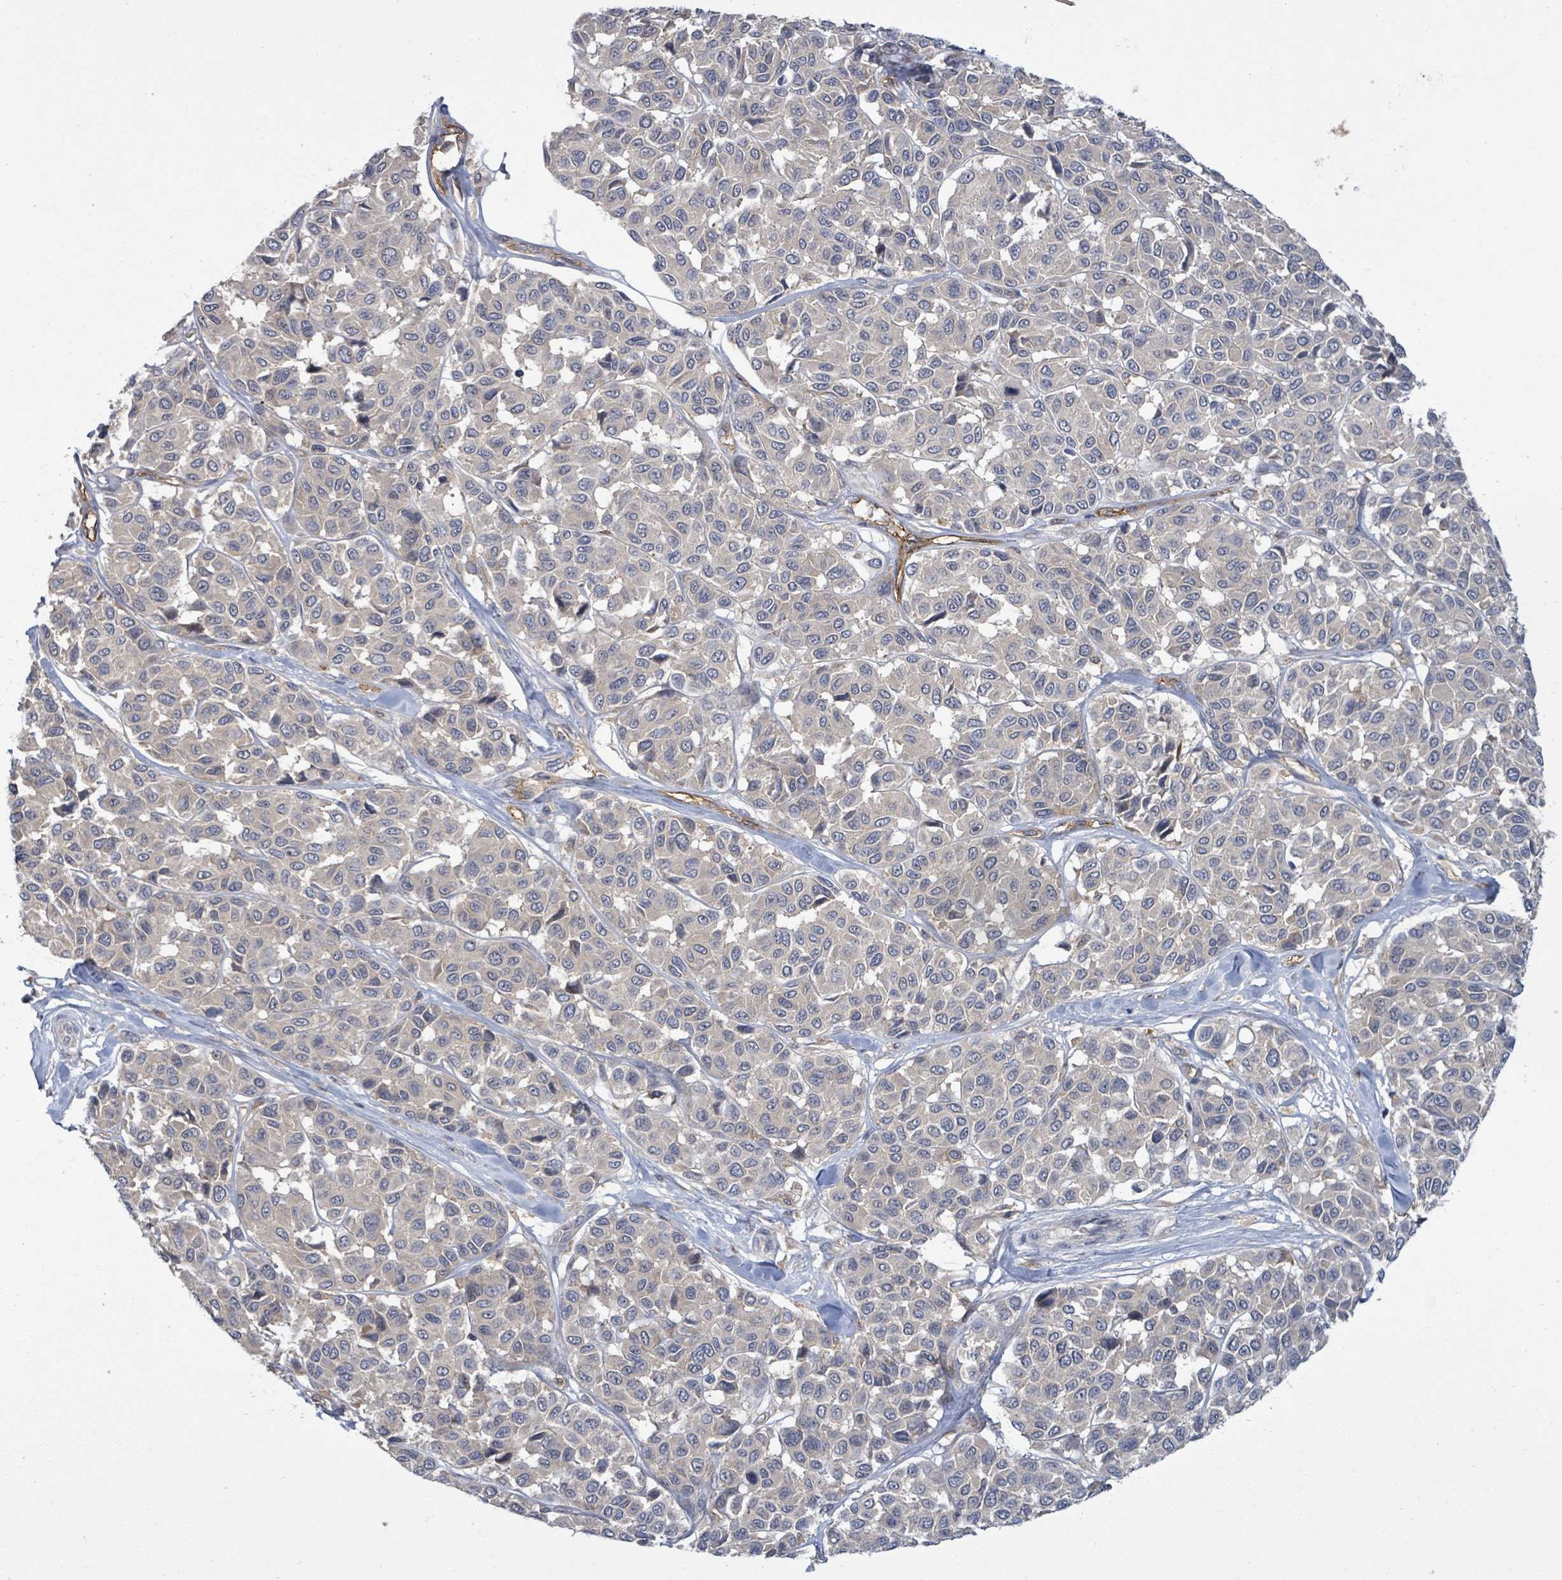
{"staining": {"intensity": "negative", "quantity": "none", "location": "none"}, "tissue": "melanoma", "cell_type": "Tumor cells", "image_type": "cancer", "snomed": [{"axis": "morphology", "description": "Malignant melanoma, NOS"}, {"axis": "topography", "description": "Skin"}], "caption": "A histopathology image of melanoma stained for a protein demonstrates no brown staining in tumor cells.", "gene": "SERPINE3", "patient": {"sex": "female", "age": 66}}